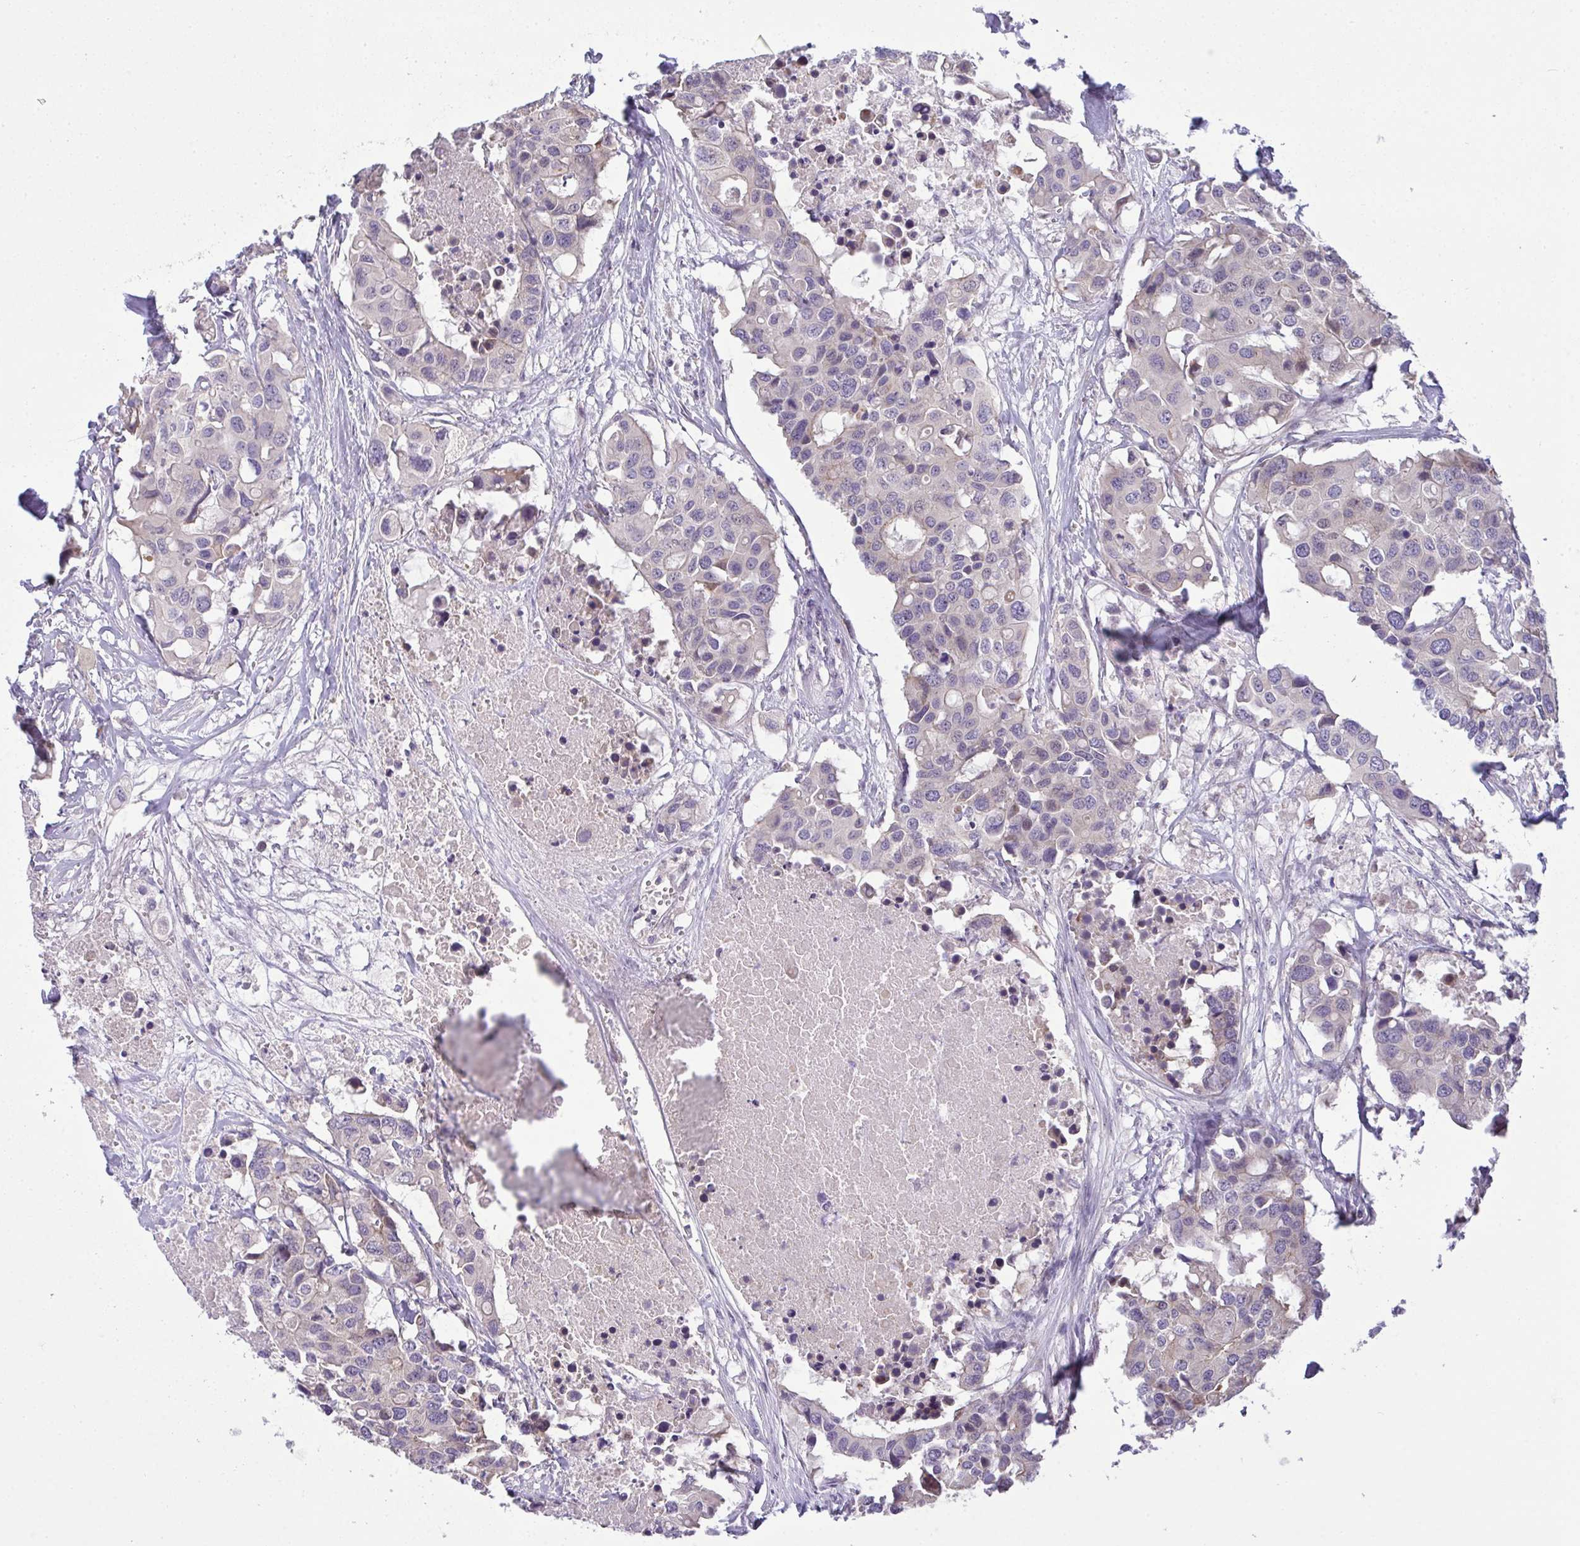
{"staining": {"intensity": "negative", "quantity": "none", "location": "none"}, "tissue": "colorectal cancer", "cell_type": "Tumor cells", "image_type": "cancer", "snomed": [{"axis": "morphology", "description": "Adenocarcinoma, NOS"}, {"axis": "topography", "description": "Colon"}], "caption": "IHC micrograph of neoplastic tissue: adenocarcinoma (colorectal) stained with DAB (3,3'-diaminobenzidine) shows no significant protein positivity in tumor cells.", "gene": "NT5C1A", "patient": {"sex": "male", "age": 77}}